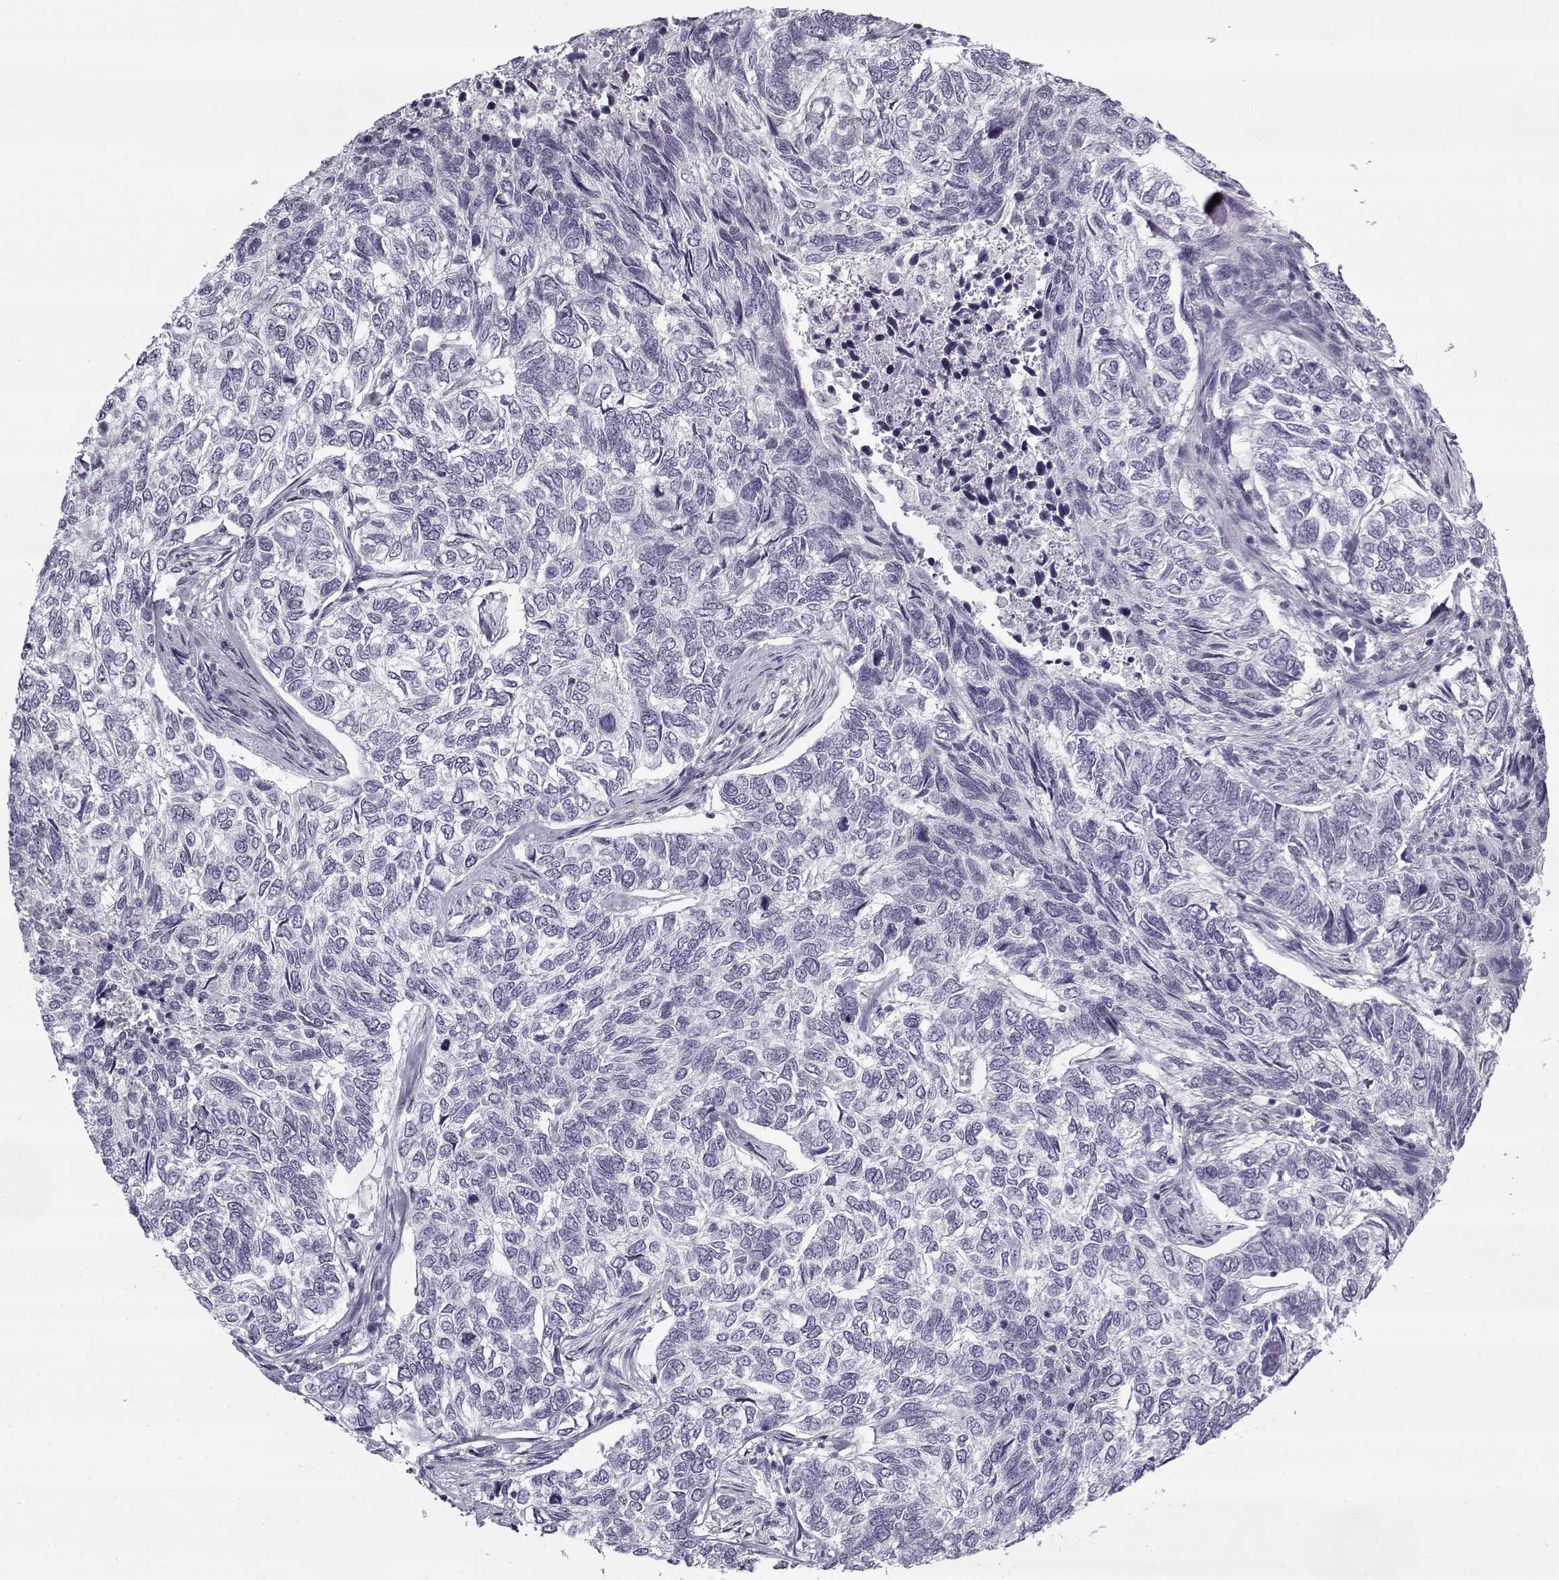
{"staining": {"intensity": "negative", "quantity": "none", "location": "none"}, "tissue": "skin cancer", "cell_type": "Tumor cells", "image_type": "cancer", "snomed": [{"axis": "morphology", "description": "Basal cell carcinoma"}, {"axis": "topography", "description": "Skin"}], "caption": "DAB (3,3'-diaminobenzidine) immunohistochemical staining of basal cell carcinoma (skin) shows no significant staining in tumor cells.", "gene": "SNCA", "patient": {"sex": "female", "age": 65}}